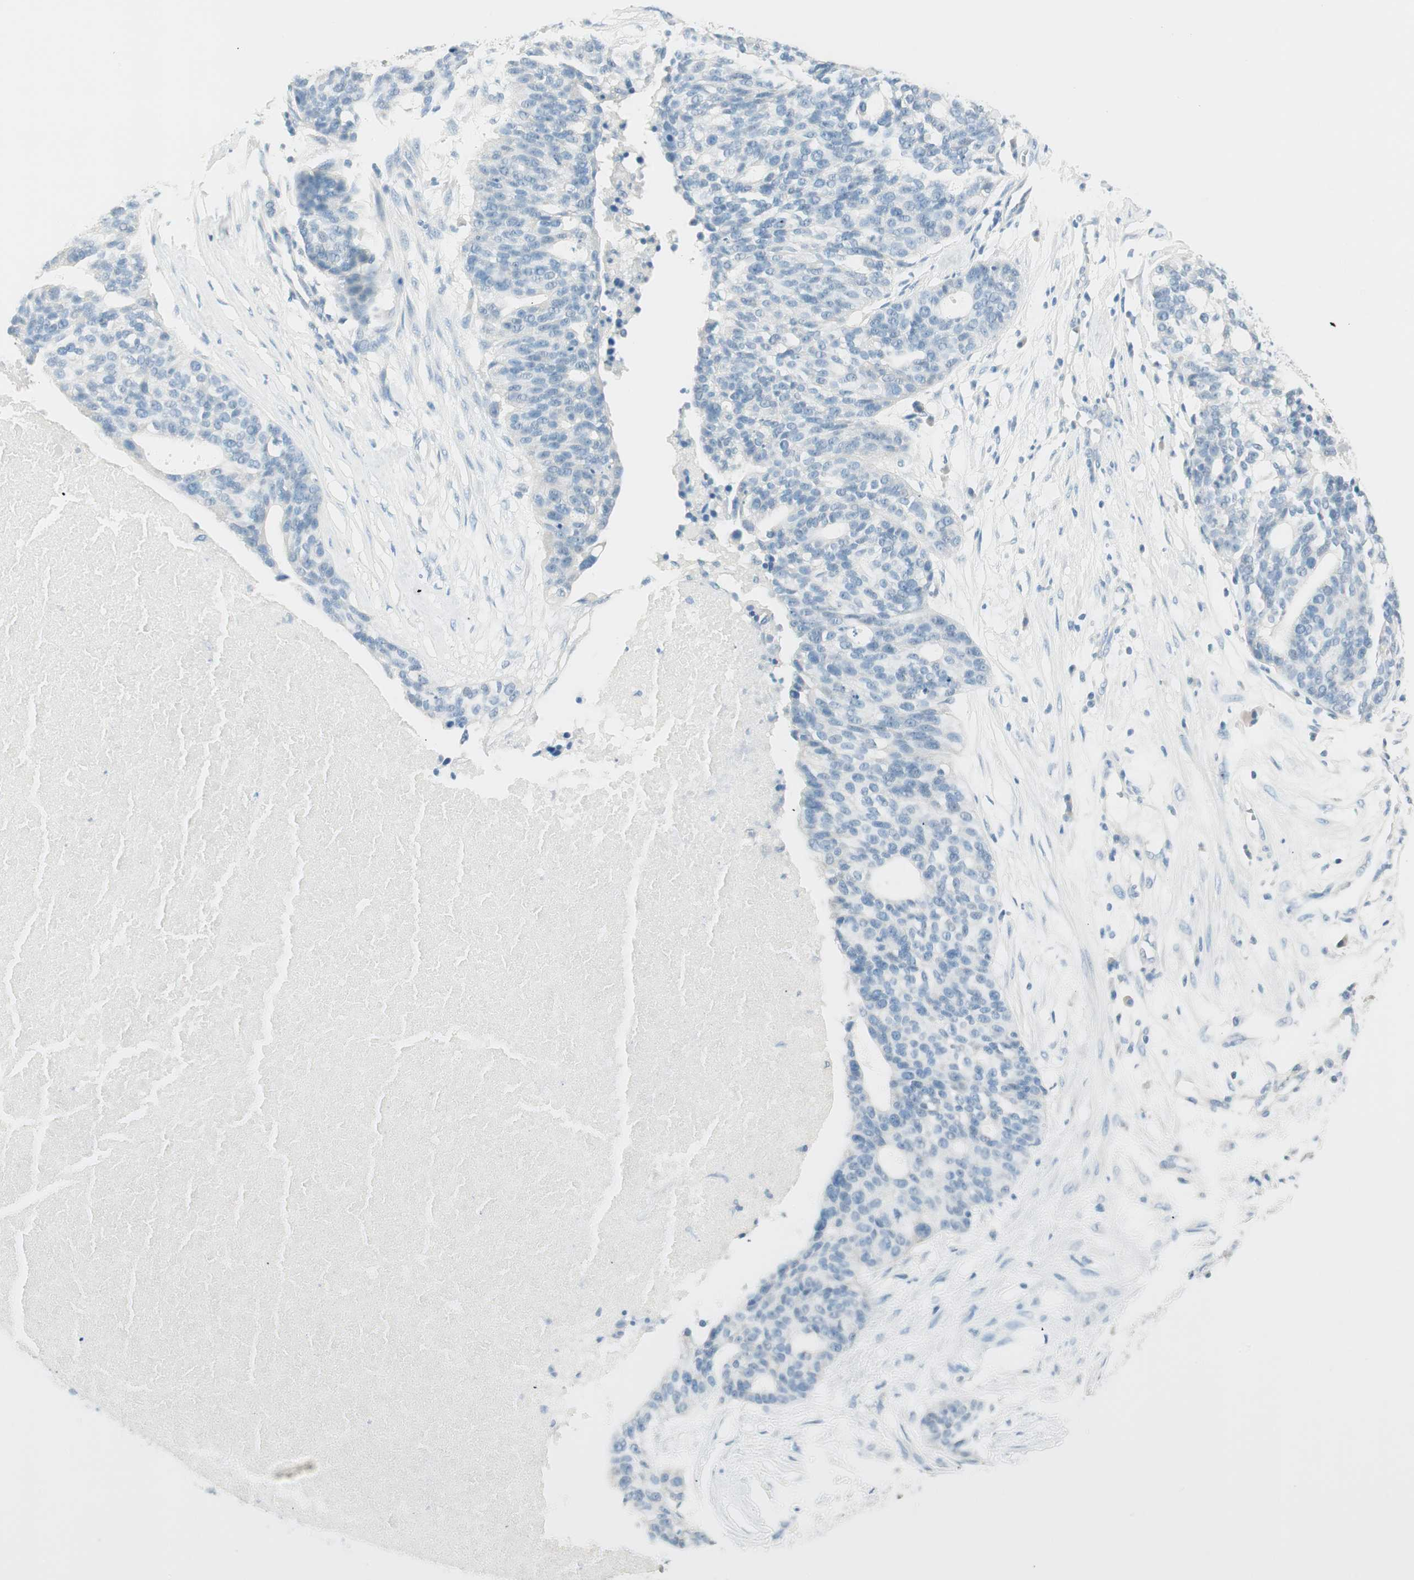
{"staining": {"intensity": "negative", "quantity": "none", "location": "none"}, "tissue": "ovarian cancer", "cell_type": "Tumor cells", "image_type": "cancer", "snomed": [{"axis": "morphology", "description": "Cystadenocarcinoma, serous, NOS"}, {"axis": "topography", "description": "Ovary"}], "caption": "Ovarian serous cystadenocarcinoma stained for a protein using immunohistochemistry (IHC) exhibits no expression tumor cells.", "gene": "HPGD", "patient": {"sex": "female", "age": 59}}